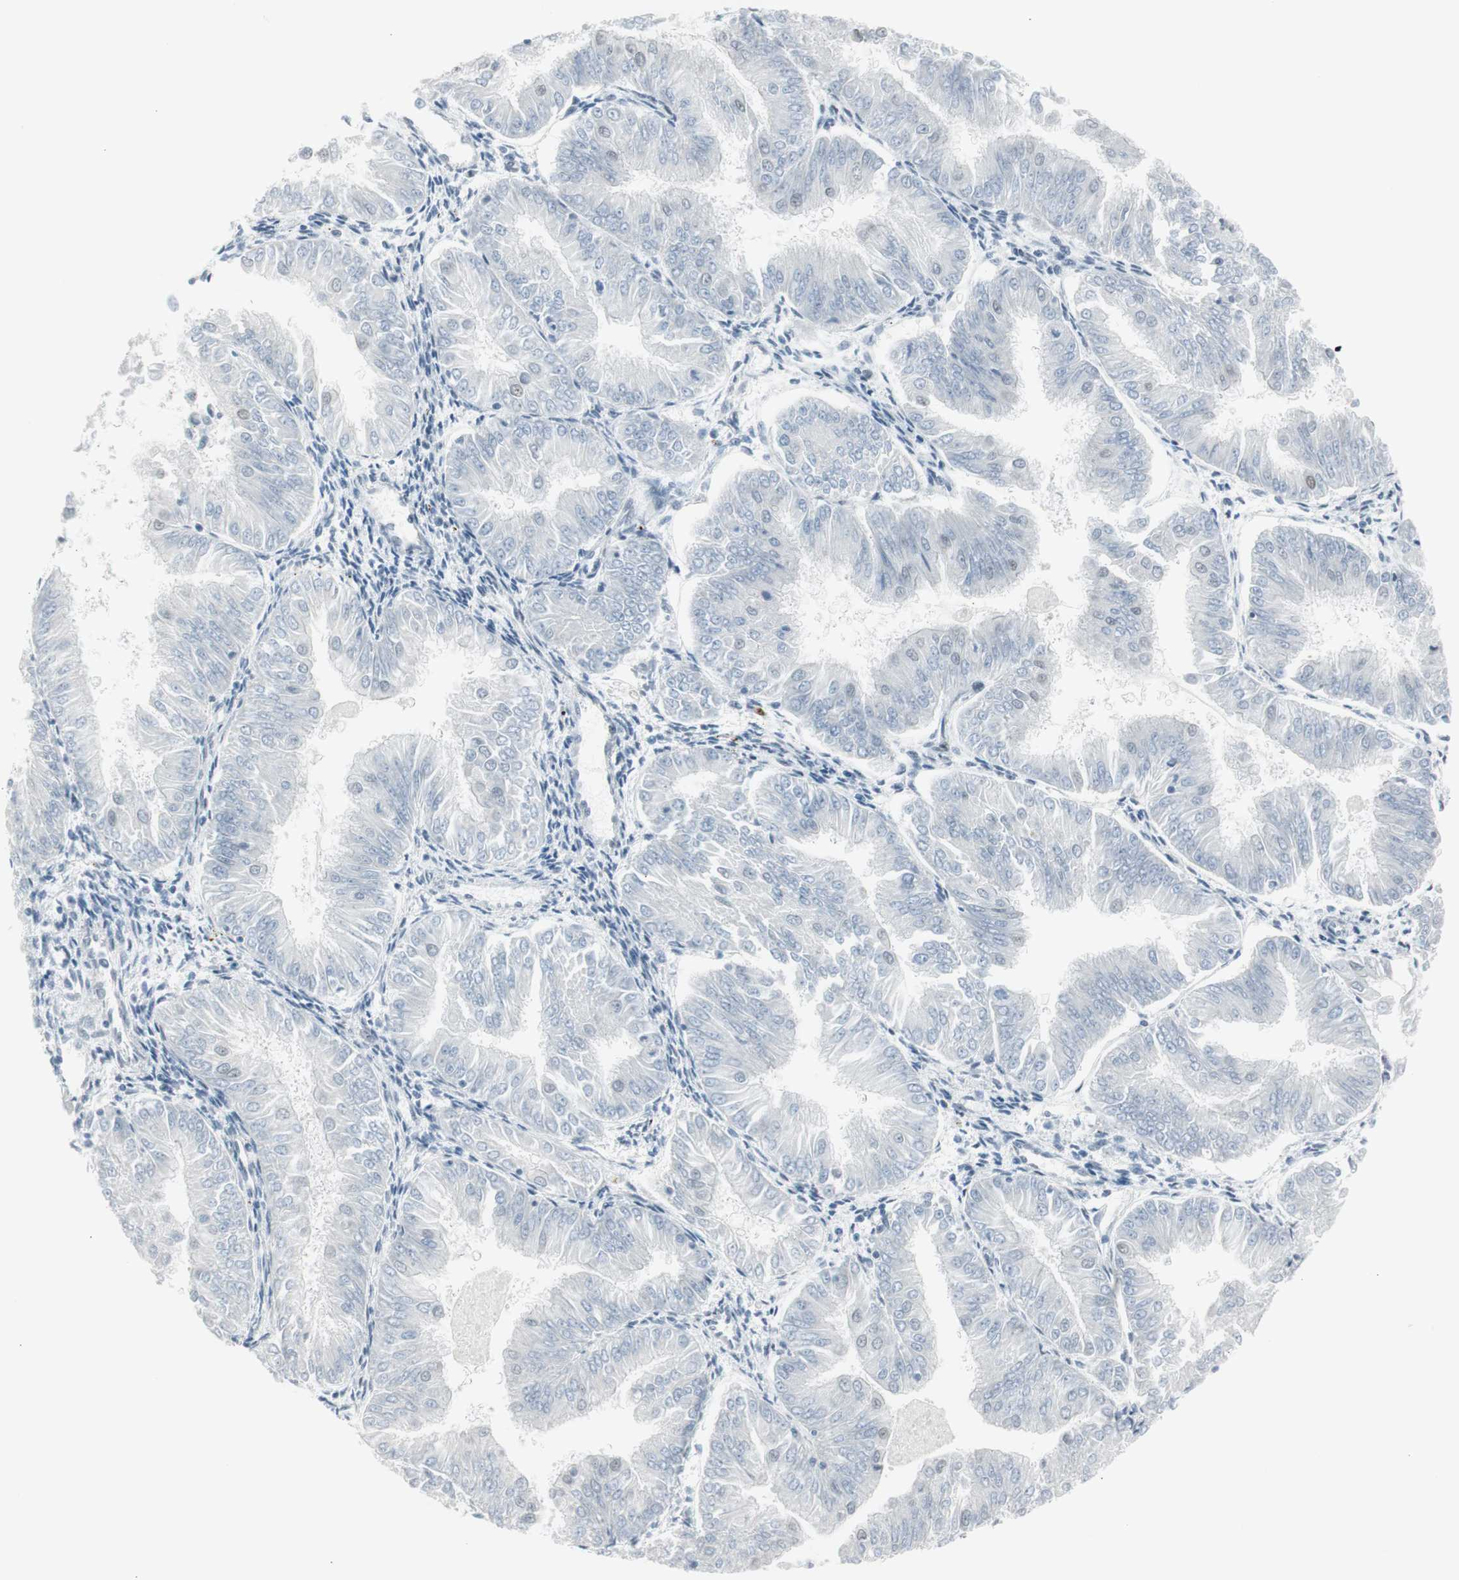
{"staining": {"intensity": "negative", "quantity": "none", "location": "none"}, "tissue": "endometrial cancer", "cell_type": "Tumor cells", "image_type": "cancer", "snomed": [{"axis": "morphology", "description": "Adenocarcinoma, NOS"}, {"axis": "topography", "description": "Endometrium"}], "caption": "This is an IHC image of endometrial adenocarcinoma. There is no positivity in tumor cells.", "gene": "HEXIM1", "patient": {"sex": "female", "age": 53}}